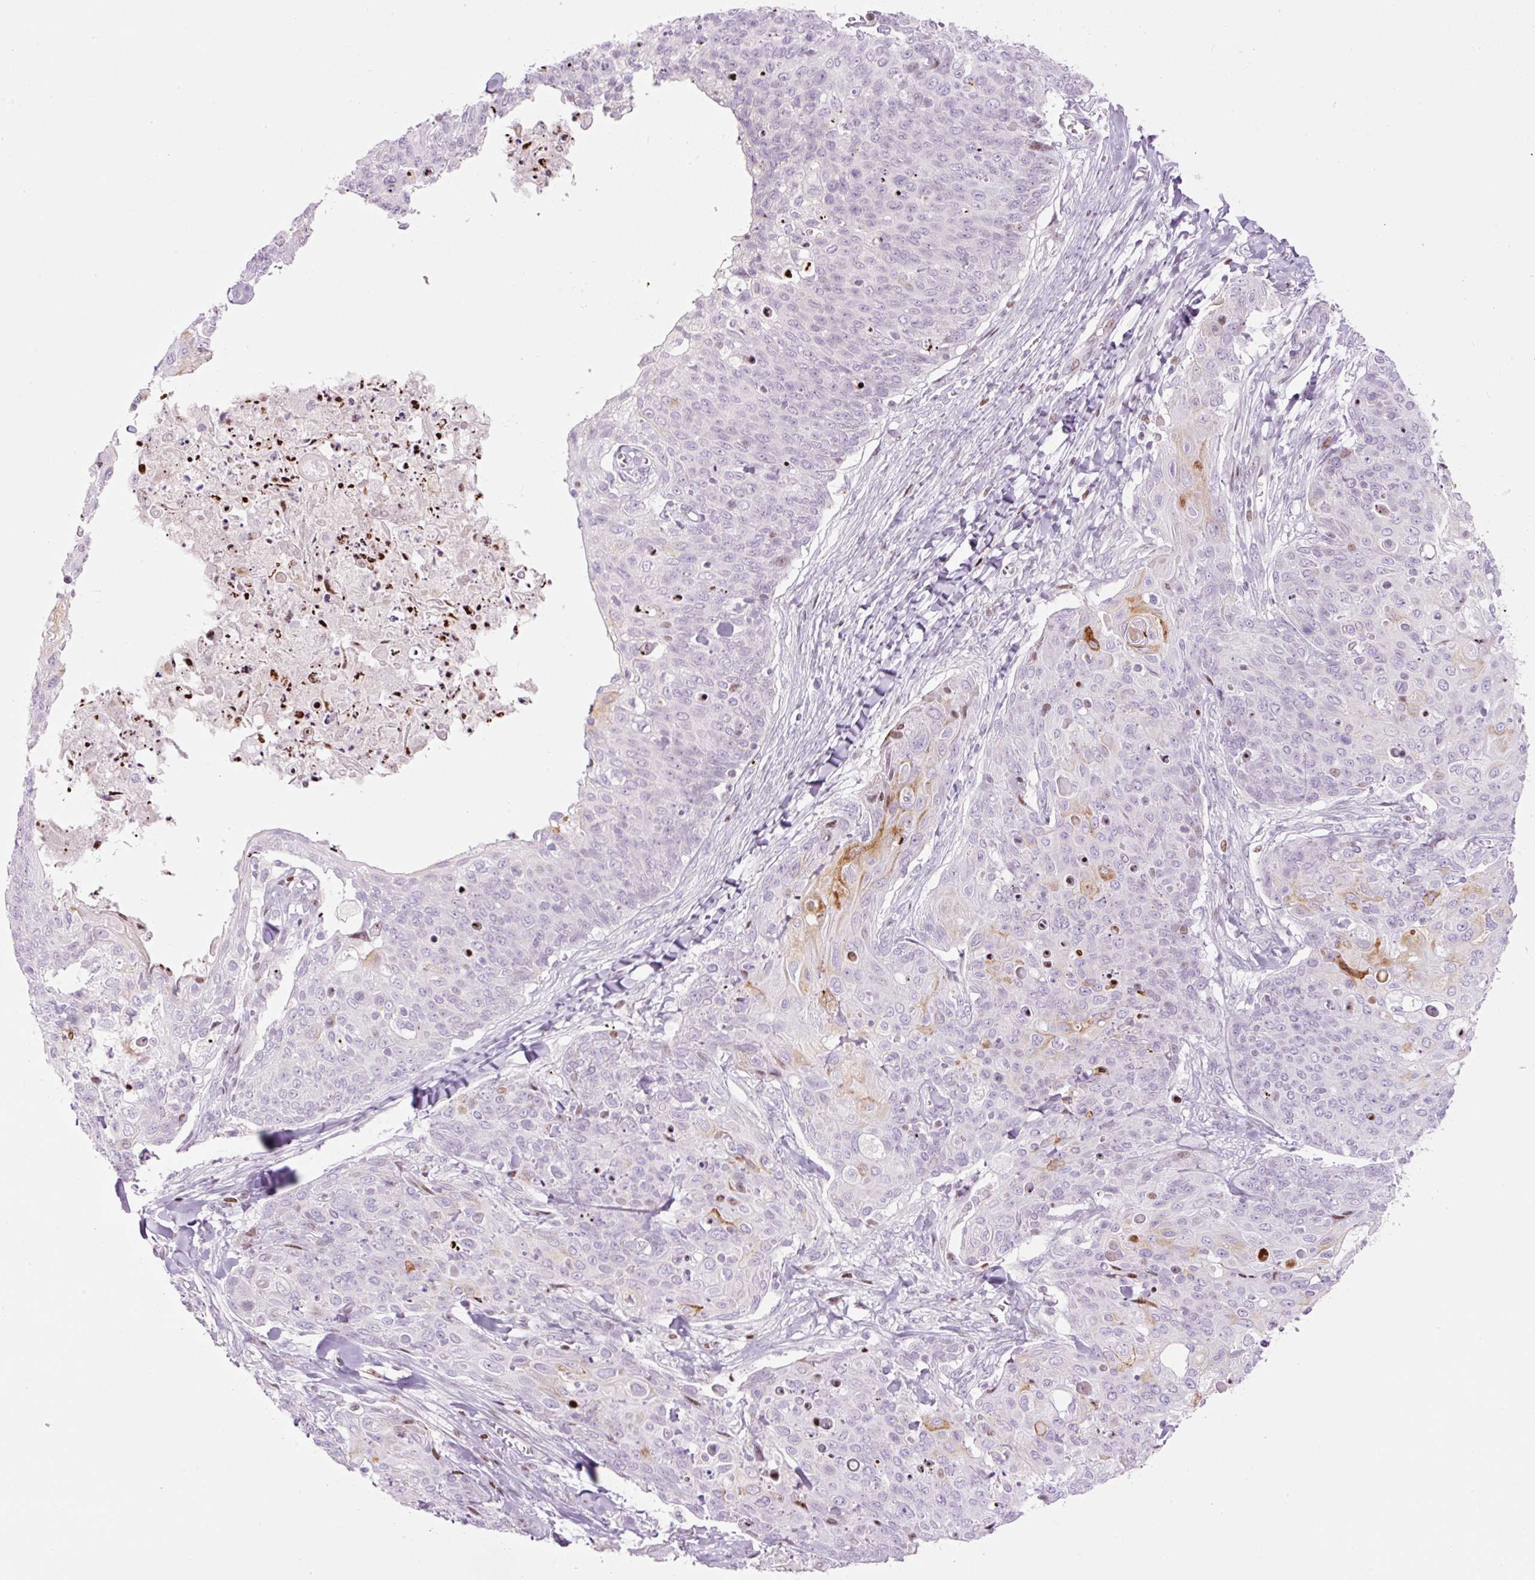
{"staining": {"intensity": "moderate", "quantity": "<25%", "location": "cytoplasmic/membranous,nuclear"}, "tissue": "skin cancer", "cell_type": "Tumor cells", "image_type": "cancer", "snomed": [{"axis": "morphology", "description": "Squamous cell carcinoma, NOS"}, {"axis": "topography", "description": "Skin"}, {"axis": "topography", "description": "Vulva"}], "caption": "Moderate cytoplasmic/membranous and nuclear staining is present in approximately <25% of tumor cells in skin squamous cell carcinoma. The protein of interest is shown in brown color, while the nuclei are stained blue.", "gene": "TMEM177", "patient": {"sex": "female", "age": 85}}